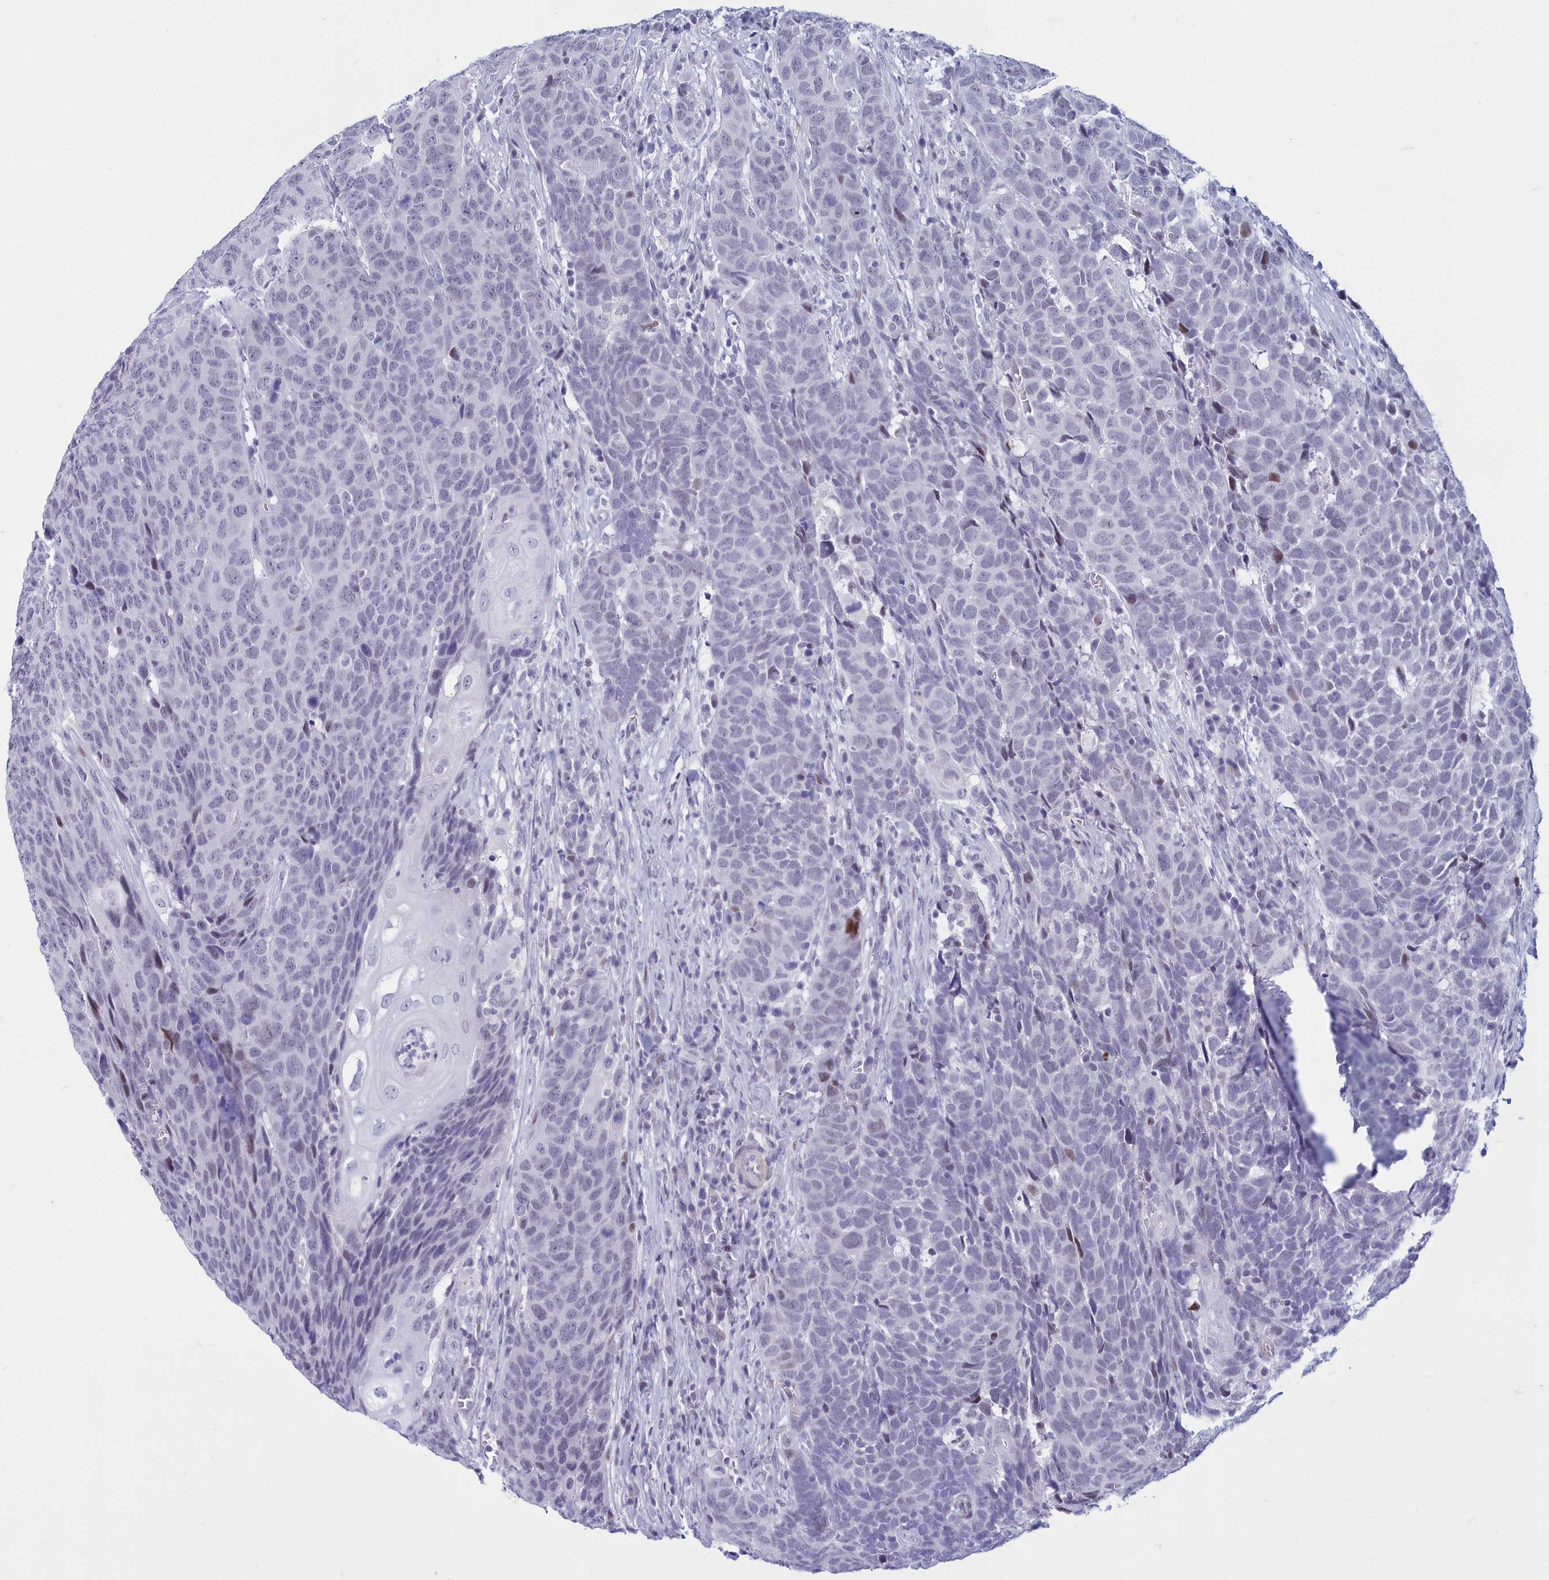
{"staining": {"intensity": "negative", "quantity": "none", "location": "none"}, "tissue": "head and neck cancer", "cell_type": "Tumor cells", "image_type": "cancer", "snomed": [{"axis": "morphology", "description": "Squamous cell carcinoma, NOS"}, {"axis": "topography", "description": "Head-Neck"}], "caption": "Micrograph shows no protein positivity in tumor cells of head and neck cancer (squamous cell carcinoma) tissue.", "gene": "SNX20", "patient": {"sex": "male", "age": 66}}